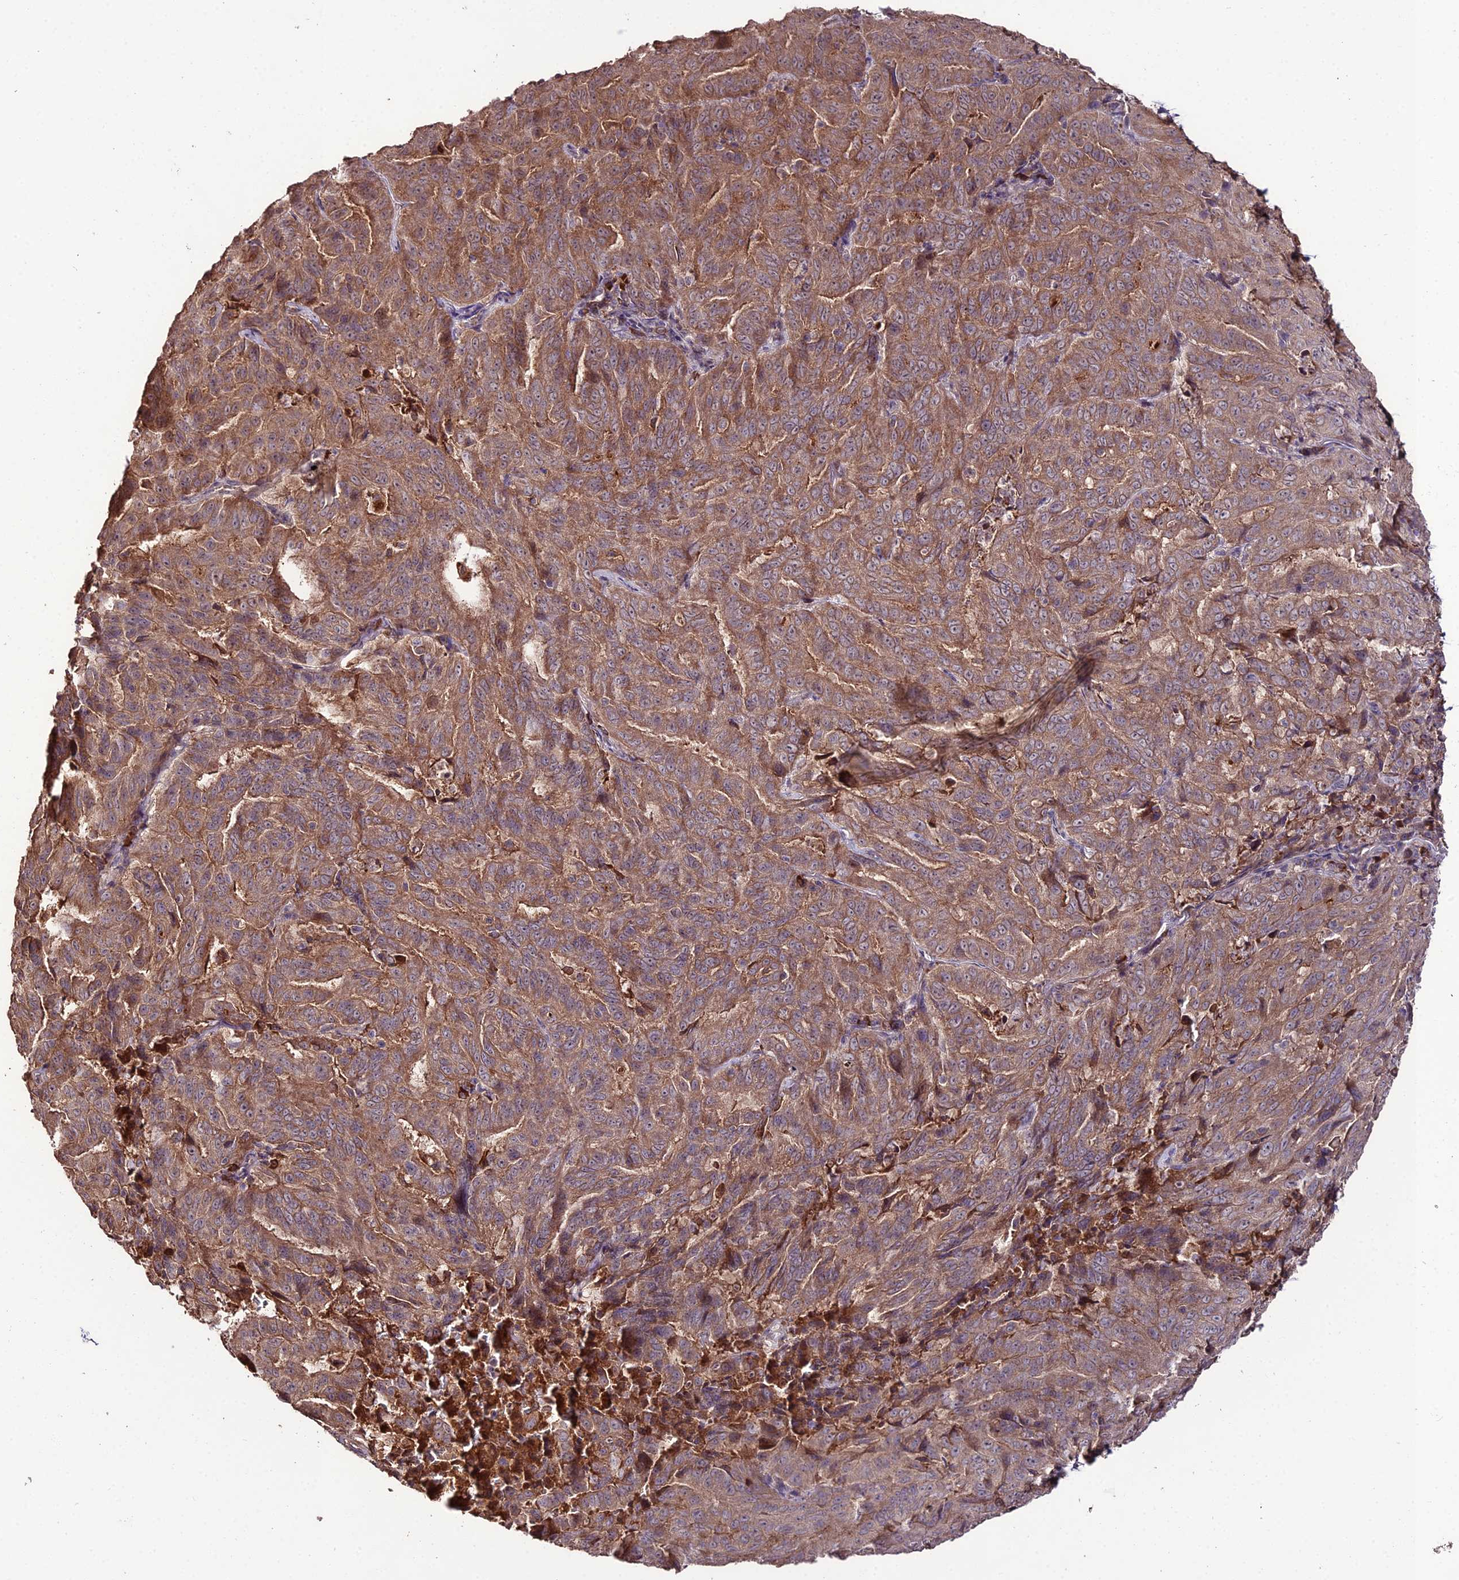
{"staining": {"intensity": "moderate", "quantity": ">75%", "location": "cytoplasmic/membranous"}, "tissue": "pancreatic cancer", "cell_type": "Tumor cells", "image_type": "cancer", "snomed": [{"axis": "morphology", "description": "Adenocarcinoma, NOS"}, {"axis": "topography", "description": "Pancreas"}], "caption": "About >75% of tumor cells in human adenocarcinoma (pancreatic) display moderate cytoplasmic/membranous protein staining as visualized by brown immunohistochemical staining.", "gene": "KCTD16", "patient": {"sex": "male", "age": 63}}